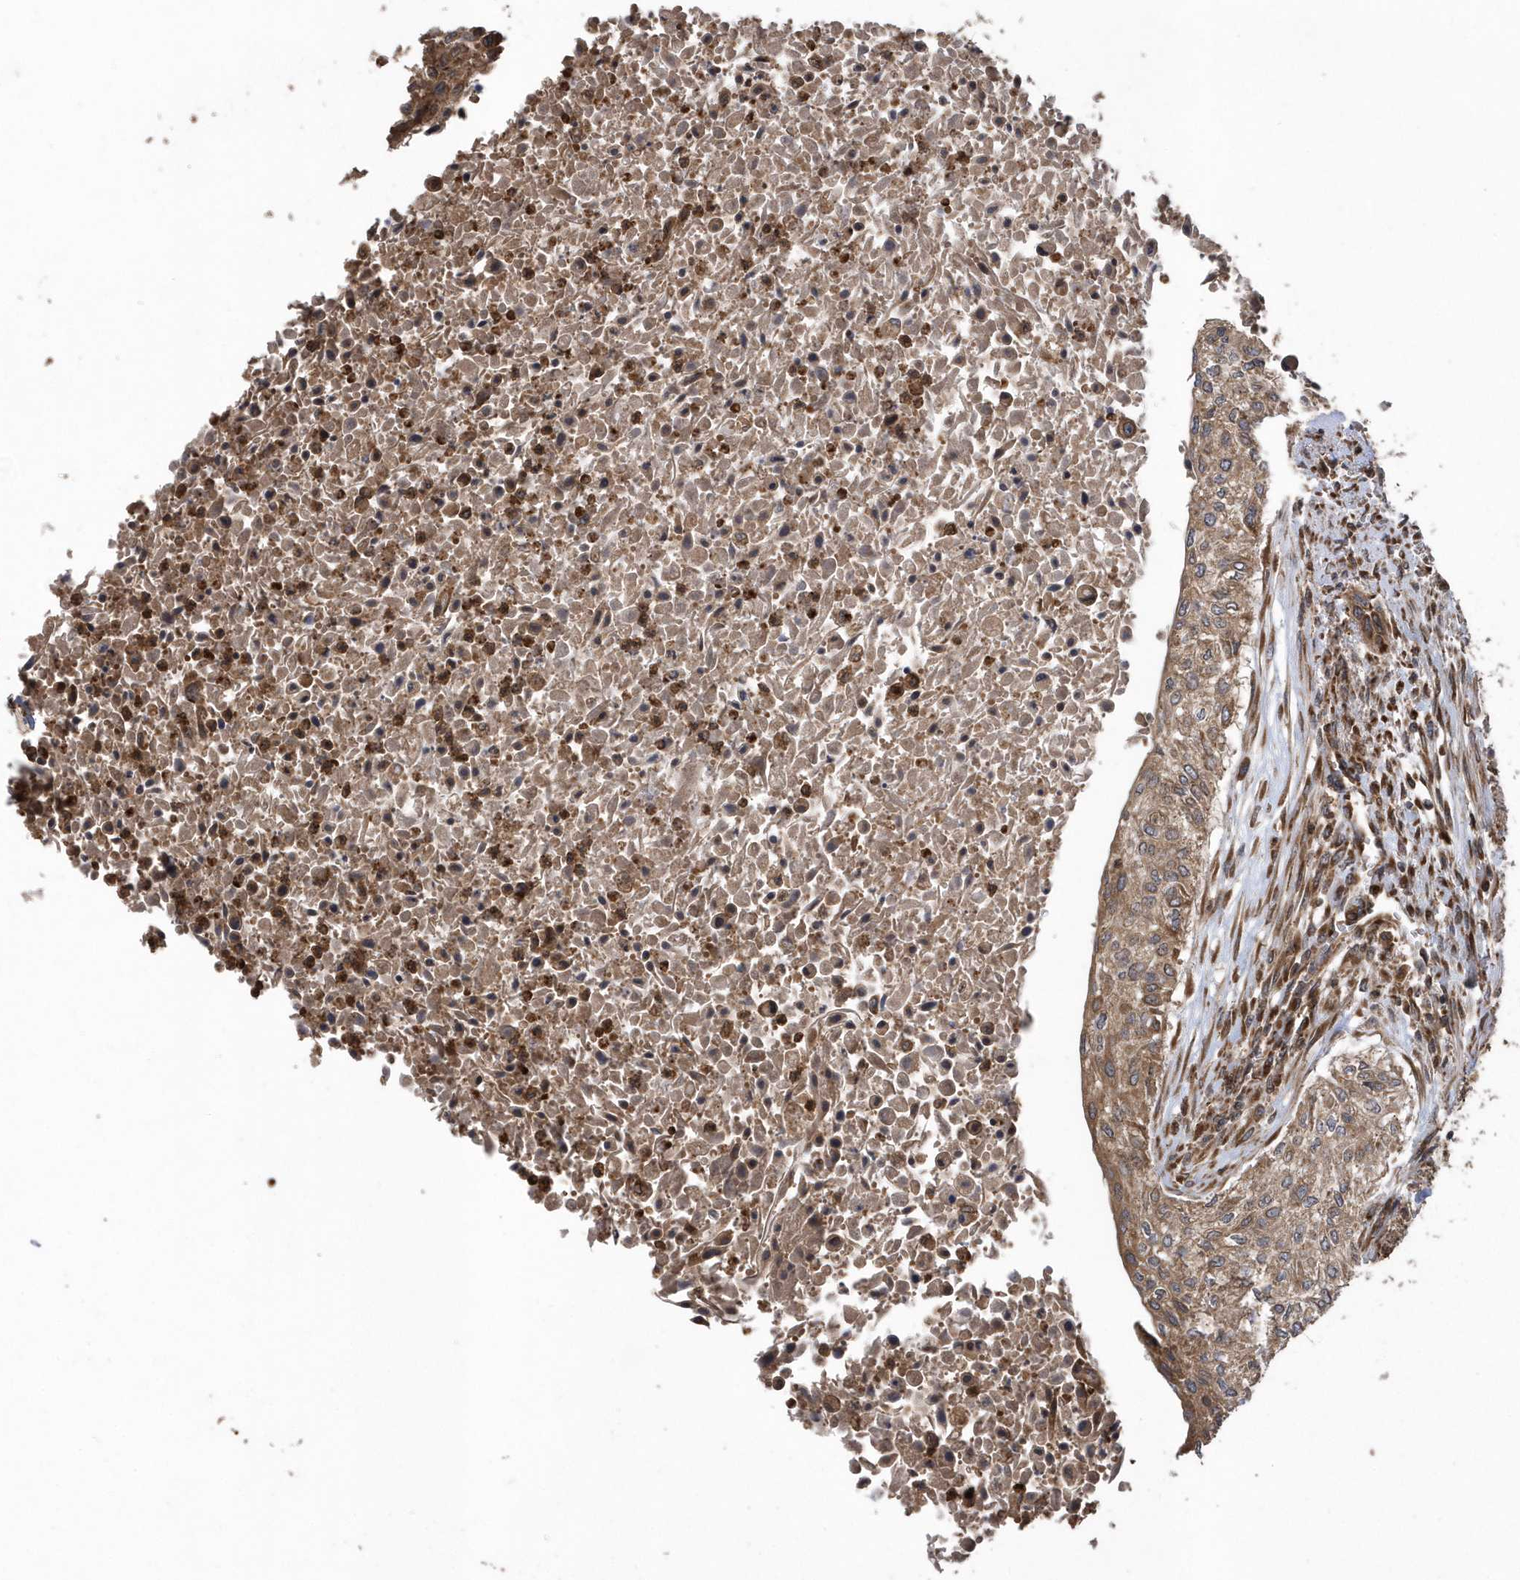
{"staining": {"intensity": "moderate", "quantity": ">75%", "location": "cytoplasmic/membranous"}, "tissue": "urothelial cancer", "cell_type": "Tumor cells", "image_type": "cancer", "snomed": [{"axis": "morphology", "description": "Urothelial carcinoma, High grade"}, {"axis": "topography", "description": "Urinary bladder"}], "caption": "An image showing moderate cytoplasmic/membranous staining in about >75% of tumor cells in high-grade urothelial carcinoma, as visualized by brown immunohistochemical staining.", "gene": "WASHC5", "patient": {"sex": "male", "age": 35}}